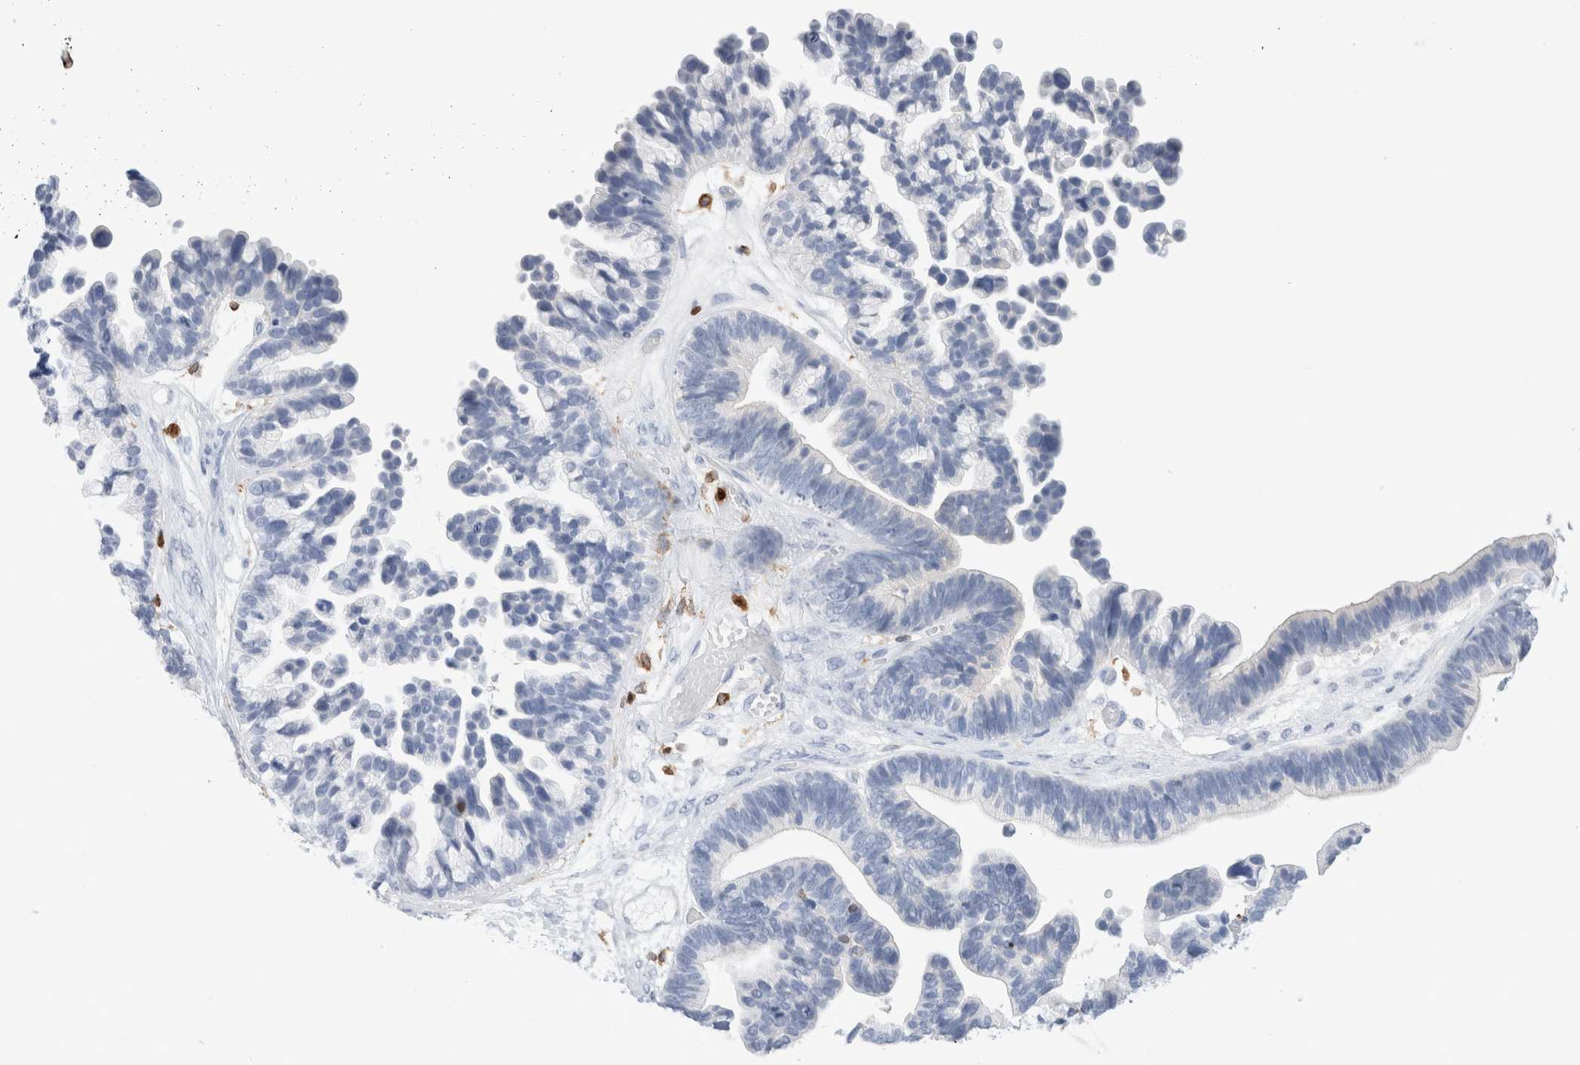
{"staining": {"intensity": "negative", "quantity": "none", "location": "none"}, "tissue": "ovarian cancer", "cell_type": "Tumor cells", "image_type": "cancer", "snomed": [{"axis": "morphology", "description": "Cystadenocarcinoma, serous, NOS"}, {"axis": "topography", "description": "Ovary"}], "caption": "Immunohistochemical staining of ovarian cancer (serous cystadenocarcinoma) exhibits no significant expression in tumor cells.", "gene": "ALOX5AP", "patient": {"sex": "female", "age": 56}}